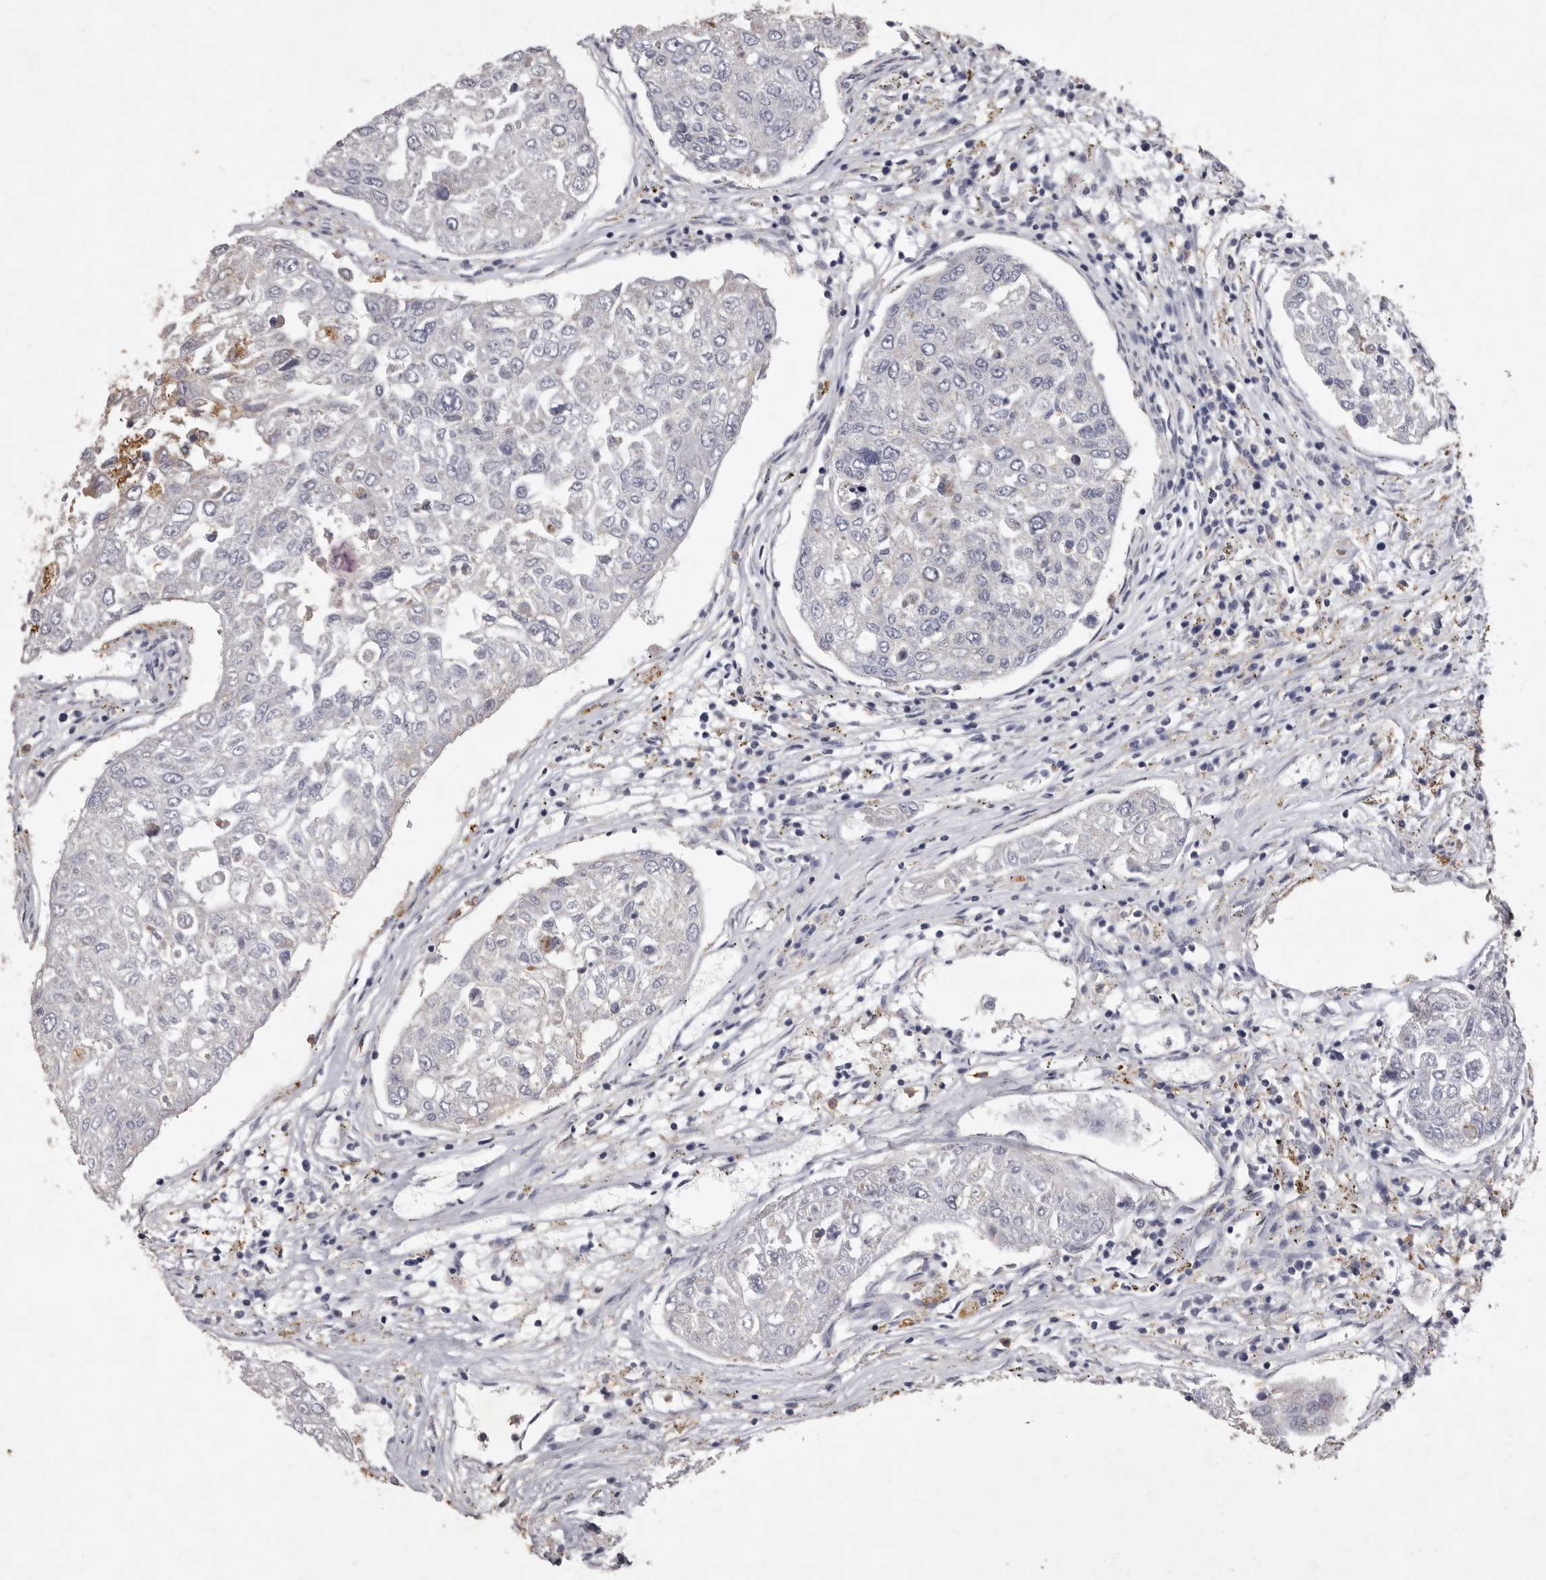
{"staining": {"intensity": "negative", "quantity": "none", "location": "none"}, "tissue": "urothelial cancer", "cell_type": "Tumor cells", "image_type": "cancer", "snomed": [{"axis": "morphology", "description": "Urothelial carcinoma, High grade"}, {"axis": "topography", "description": "Lymph node"}, {"axis": "topography", "description": "Urinary bladder"}], "caption": "This is an IHC histopathology image of human urothelial cancer. There is no expression in tumor cells.", "gene": "NKAIN4", "patient": {"sex": "male", "age": 51}}